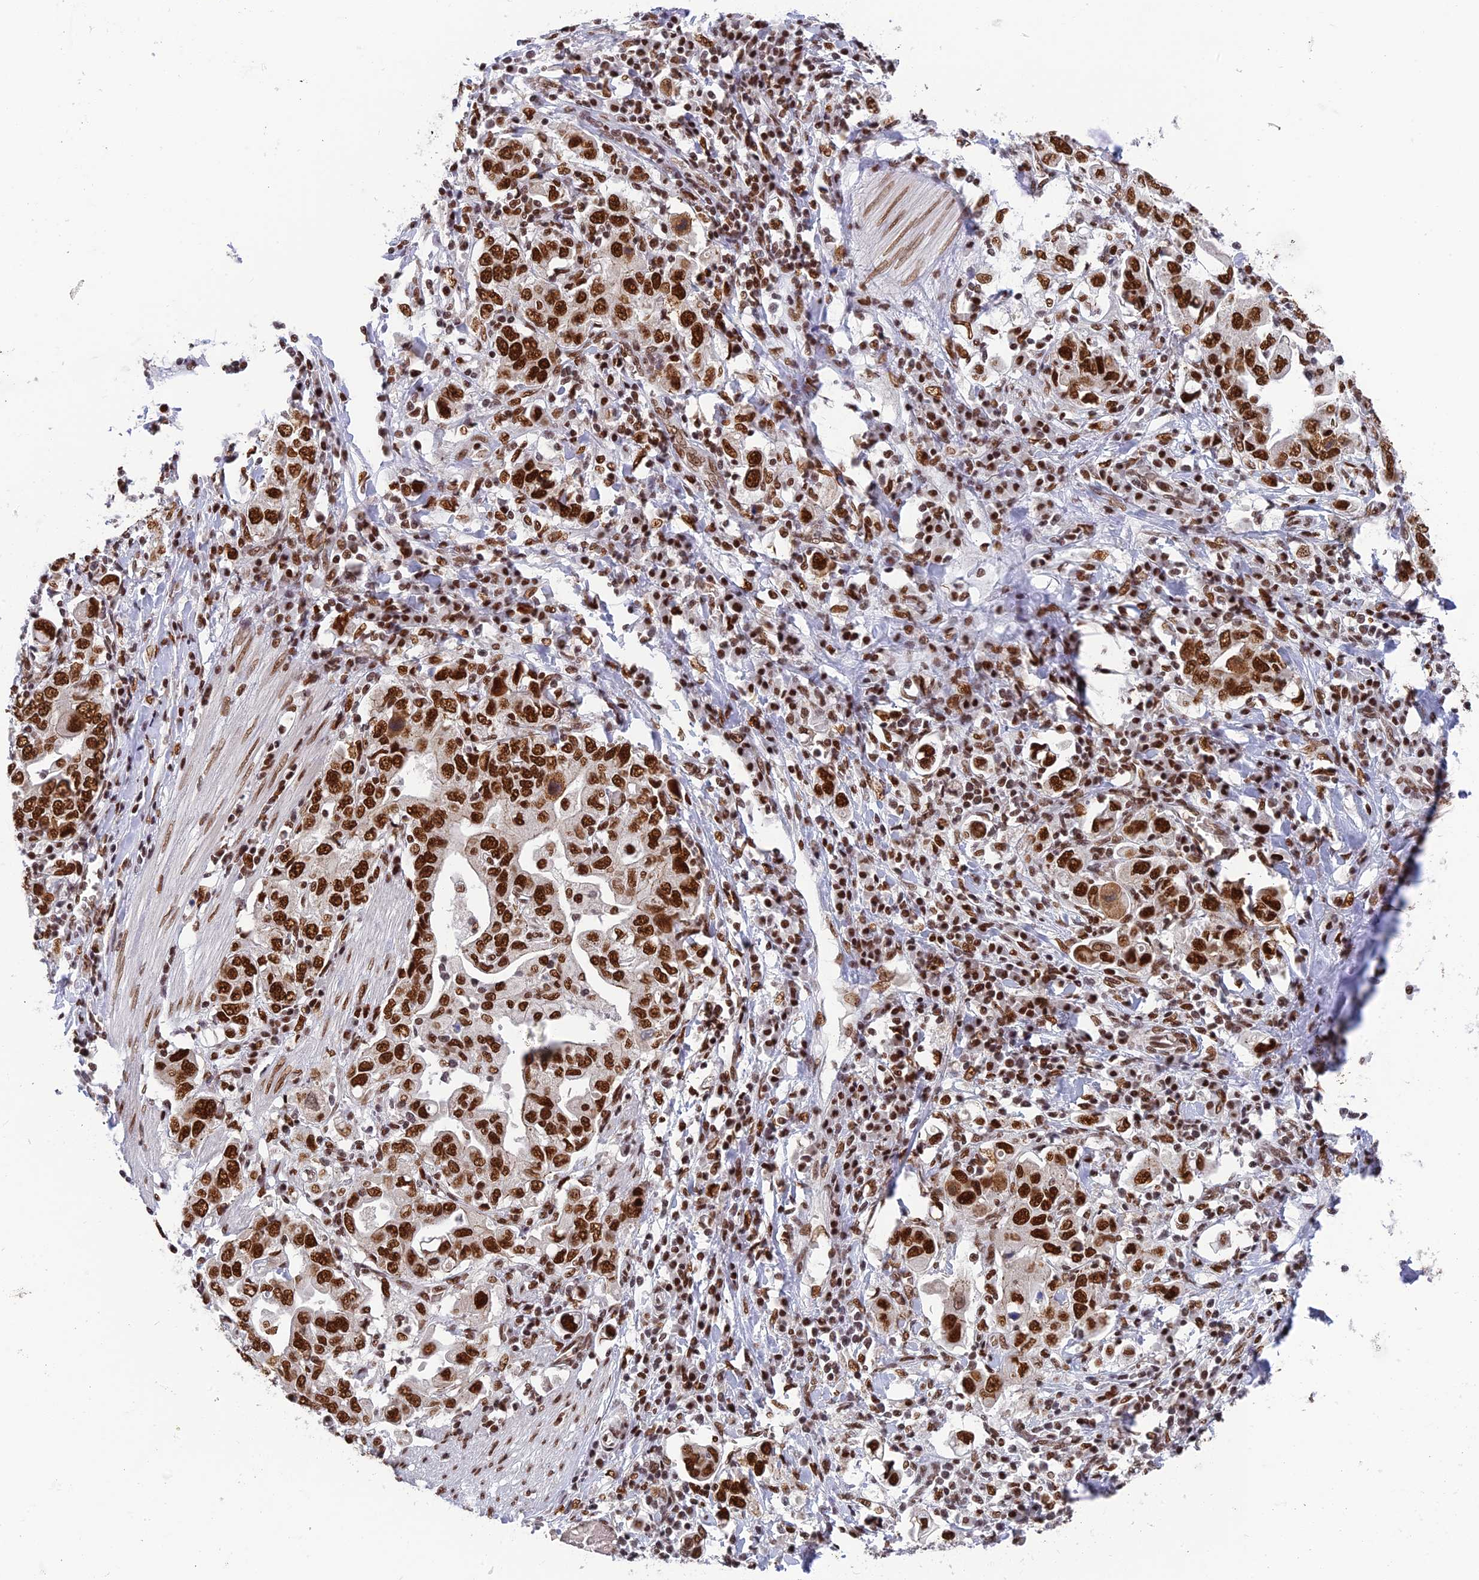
{"staining": {"intensity": "strong", "quantity": ">75%", "location": "nuclear"}, "tissue": "stomach cancer", "cell_type": "Tumor cells", "image_type": "cancer", "snomed": [{"axis": "morphology", "description": "Adenocarcinoma, NOS"}, {"axis": "topography", "description": "Stomach, upper"}], "caption": "Stomach adenocarcinoma stained with immunohistochemistry reveals strong nuclear staining in approximately >75% of tumor cells. (DAB (3,3'-diaminobenzidine) IHC, brown staining for protein, blue staining for nuclei).", "gene": "EEF1AKMT3", "patient": {"sex": "male", "age": 62}}